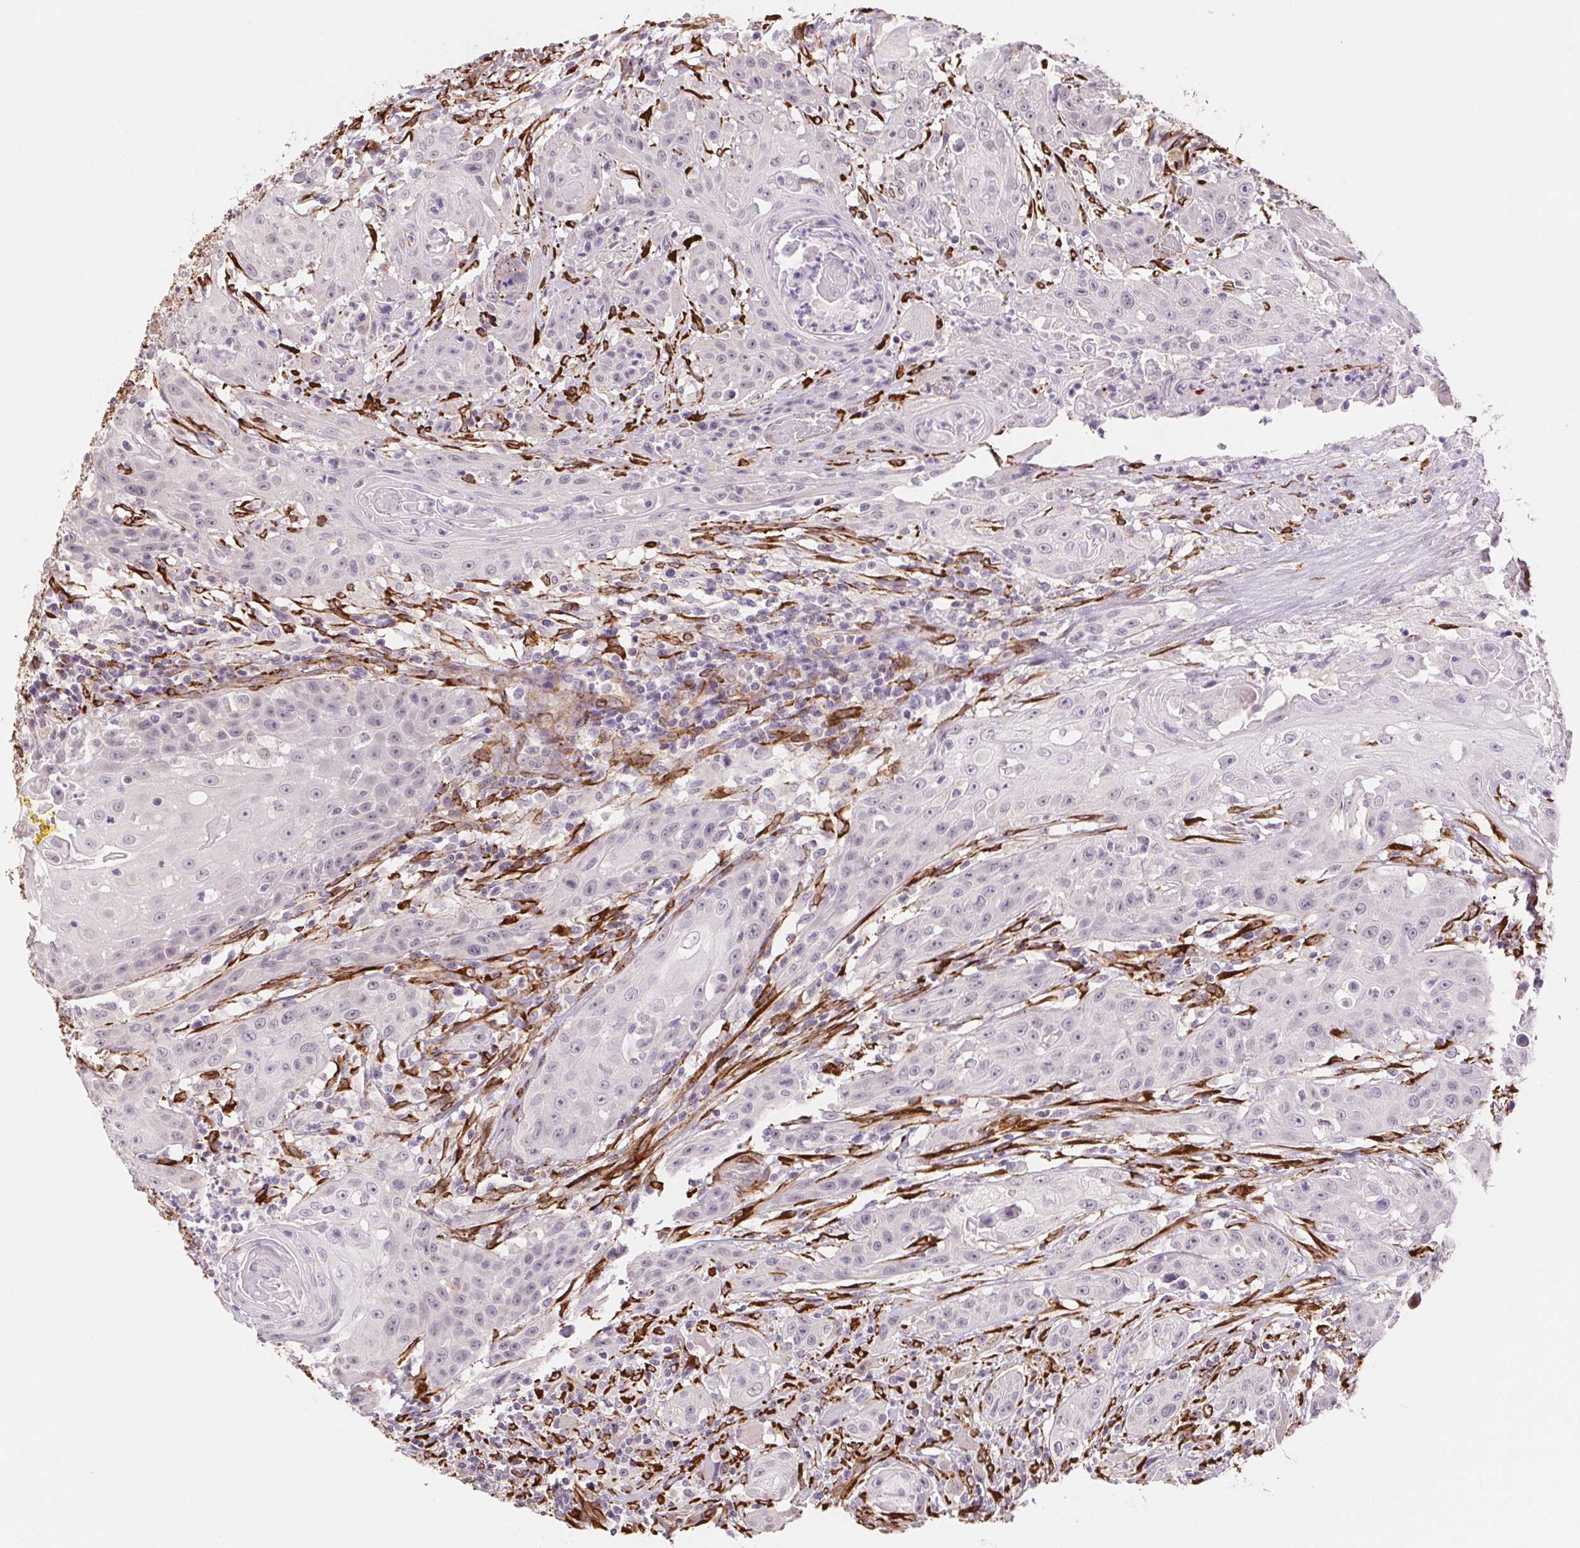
{"staining": {"intensity": "negative", "quantity": "none", "location": "none"}, "tissue": "head and neck cancer", "cell_type": "Tumor cells", "image_type": "cancer", "snomed": [{"axis": "morphology", "description": "Squamous cell carcinoma, NOS"}, {"axis": "topography", "description": "Oral tissue"}, {"axis": "topography", "description": "Head-Neck"}, {"axis": "topography", "description": "Neck, NOS"}], "caption": "Photomicrograph shows no significant protein expression in tumor cells of head and neck cancer (squamous cell carcinoma).", "gene": "FKBP10", "patient": {"sex": "female", "age": 55}}